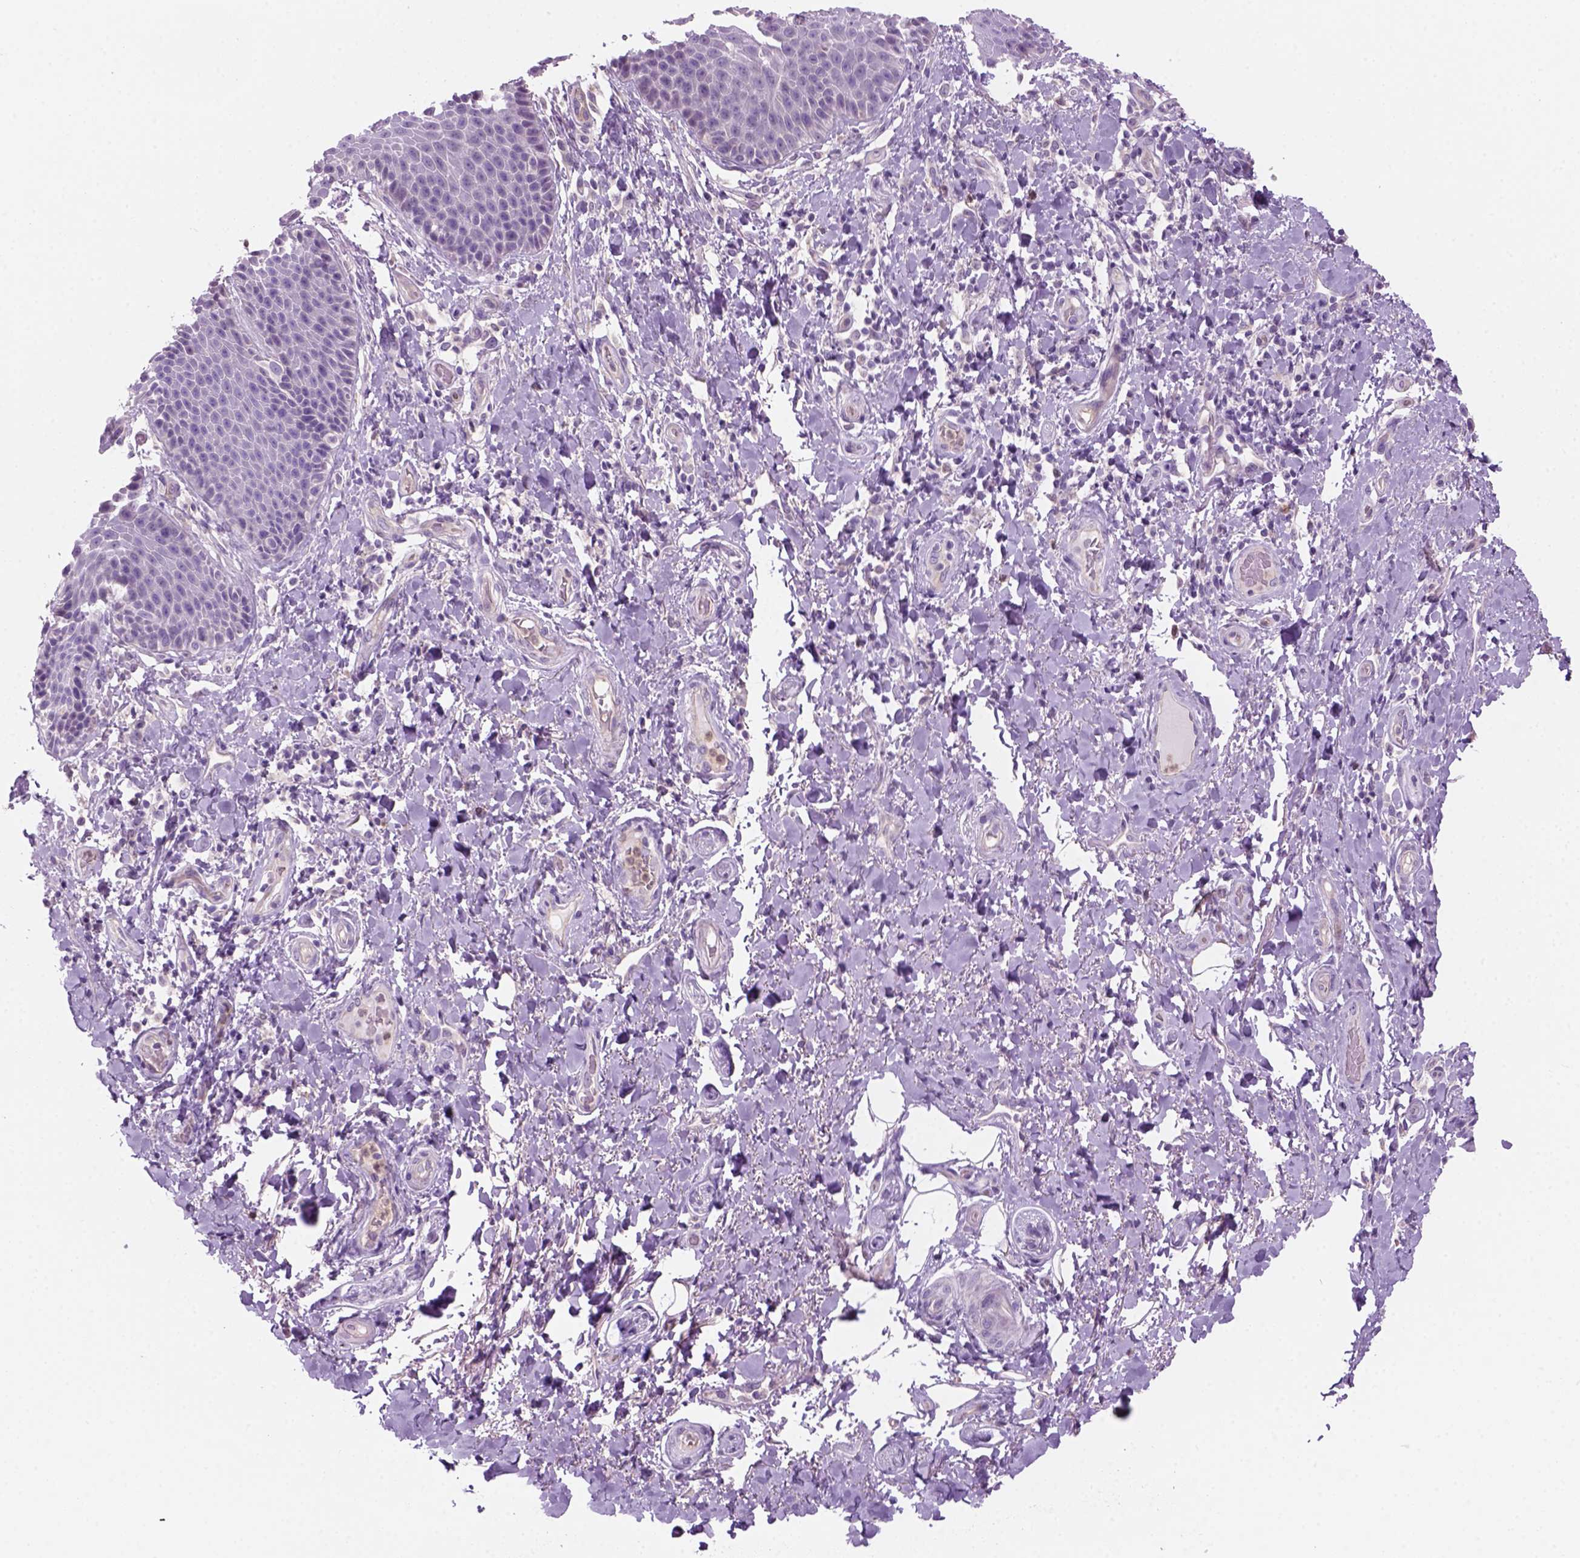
{"staining": {"intensity": "negative", "quantity": "none", "location": "none"}, "tissue": "skin", "cell_type": "Epidermal cells", "image_type": "normal", "snomed": [{"axis": "morphology", "description": "Normal tissue, NOS"}, {"axis": "topography", "description": "Anal"}, {"axis": "topography", "description": "Peripheral nerve tissue"}], "caption": "This is a image of immunohistochemistry staining of benign skin, which shows no positivity in epidermal cells. (Stains: DAB IHC with hematoxylin counter stain, Microscopy: brightfield microscopy at high magnification).", "gene": "CD84", "patient": {"sex": "male", "age": 51}}